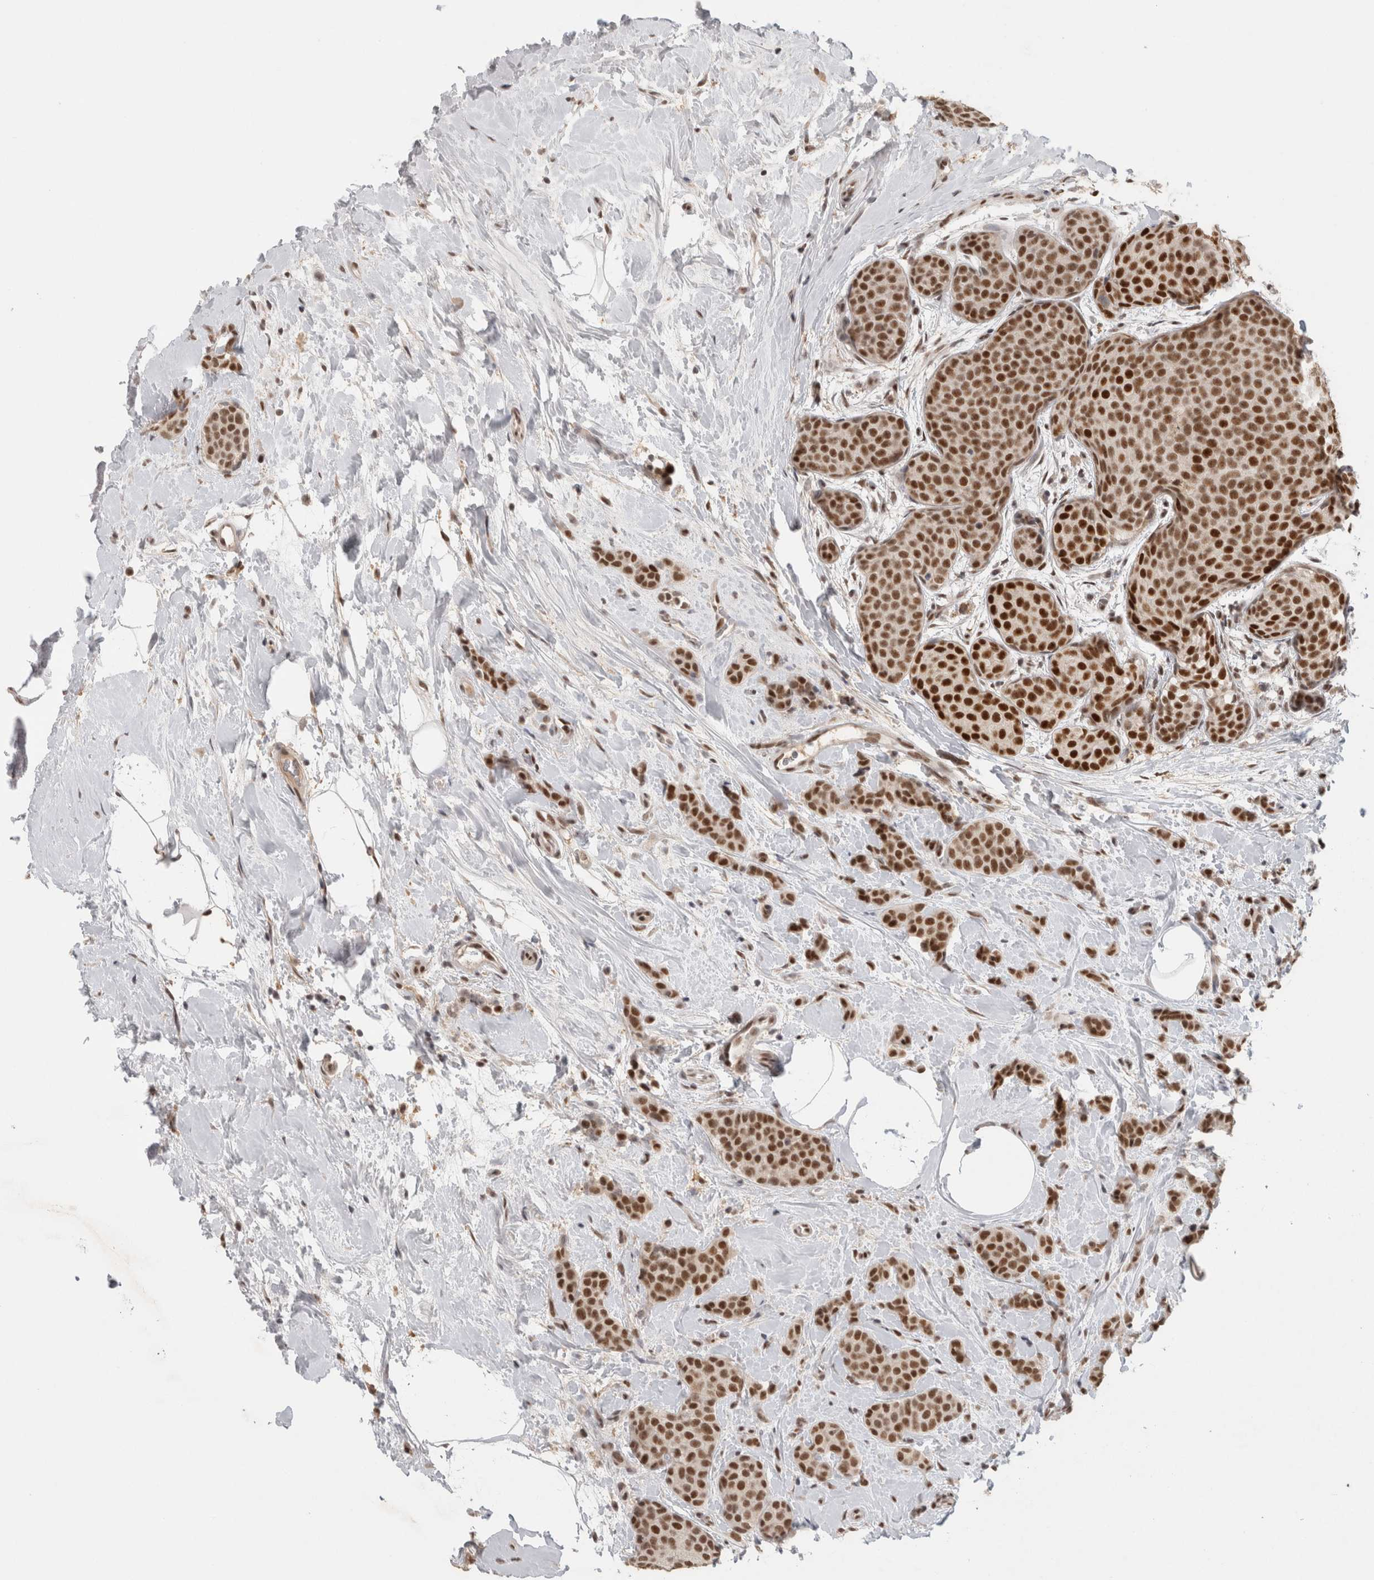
{"staining": {"intensity": "strong", "quantity": ">75%", "location": "nuclear"}, "tissue": "breast cancer", "cell_type": "Tumor cells", "image_type": "cancer", "snomed": [{"axis": "morphology", "description": "Lobular carcinoma, in situ"}, {"axis": "morphology", "description": "Lobular carcinoma"}, {"axis": "topography", "description": "Breast"}], "caption": "Immunohistochemistry staining of breast lobular carcinoma, which exhibits high levels of strong nuclear staining in approximately >75% of tumor cells indicating strong nuclear protein staining. The staining was performed using DAB (brown) for protein detection and nuclei were counterstained in hematoxylin (blue).", "gene": "ZNF830", "patient": {"sex": "female", "age": 41}}